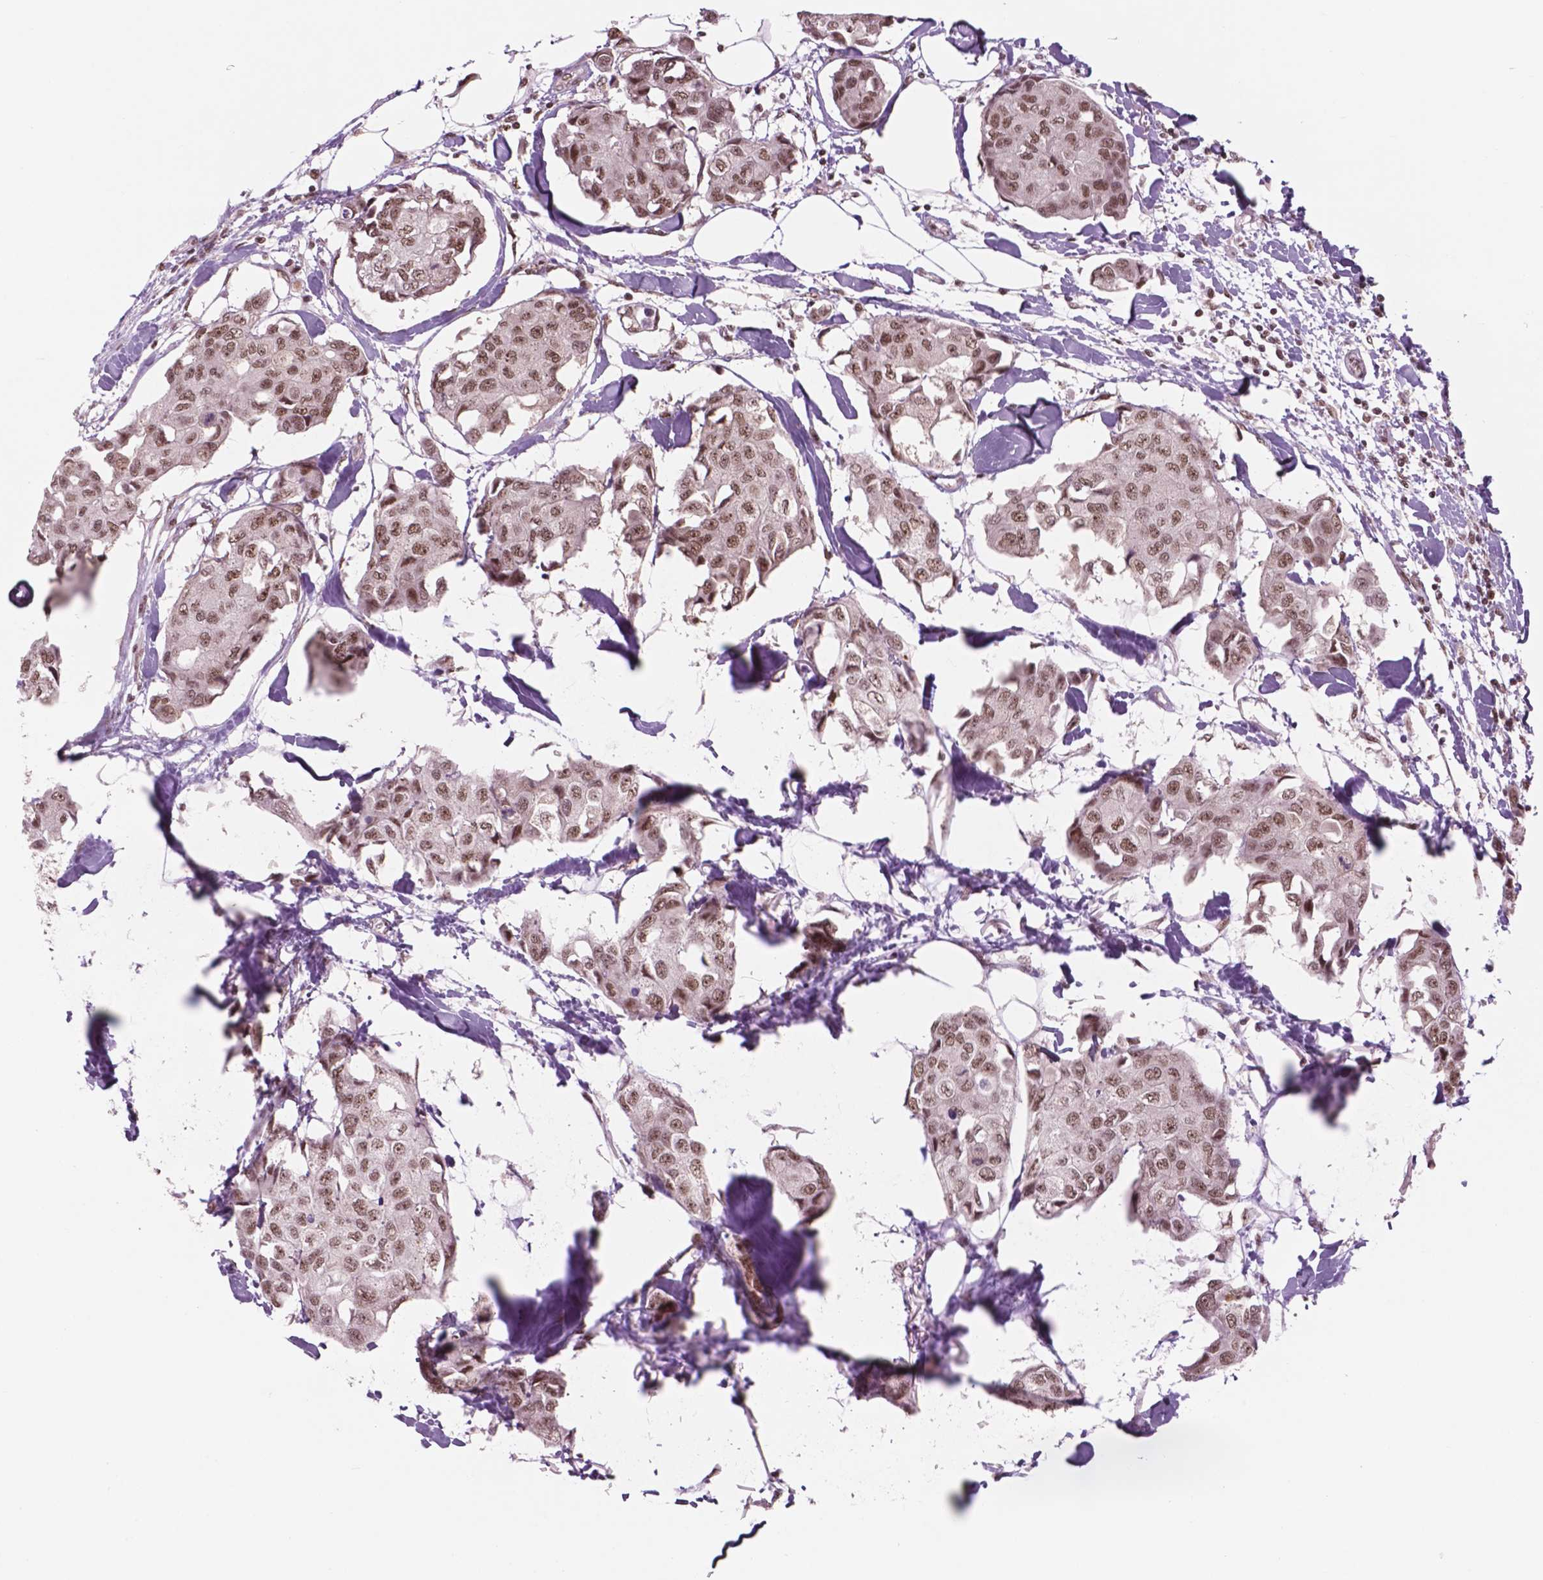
{"staining": {"intensity": "moderate", "quantity": ">75%", "location": "nuclear"}, "tissue": "breast cancer", "cell_type": "Tumor cells", "image_type": "cancer", "snomed": [{"axis": "morphology", "description": "Duct carcinoma"}, {"axis": "topography", "description": "Breast"}], "caption": "Brown immunohistochemical staining in human infiltrating ductal carcinoma (breast) reveals moderate nuclear expression in approximately >75% of tumor cells. (Stains: DAB (3,3'-diaminobenzidine) in brown, nuclei in blue, Microscopy: brightfield microscopy at high magnification).", "gene": "POLR2E", "patient": {"sex": "female", "age": 80}}